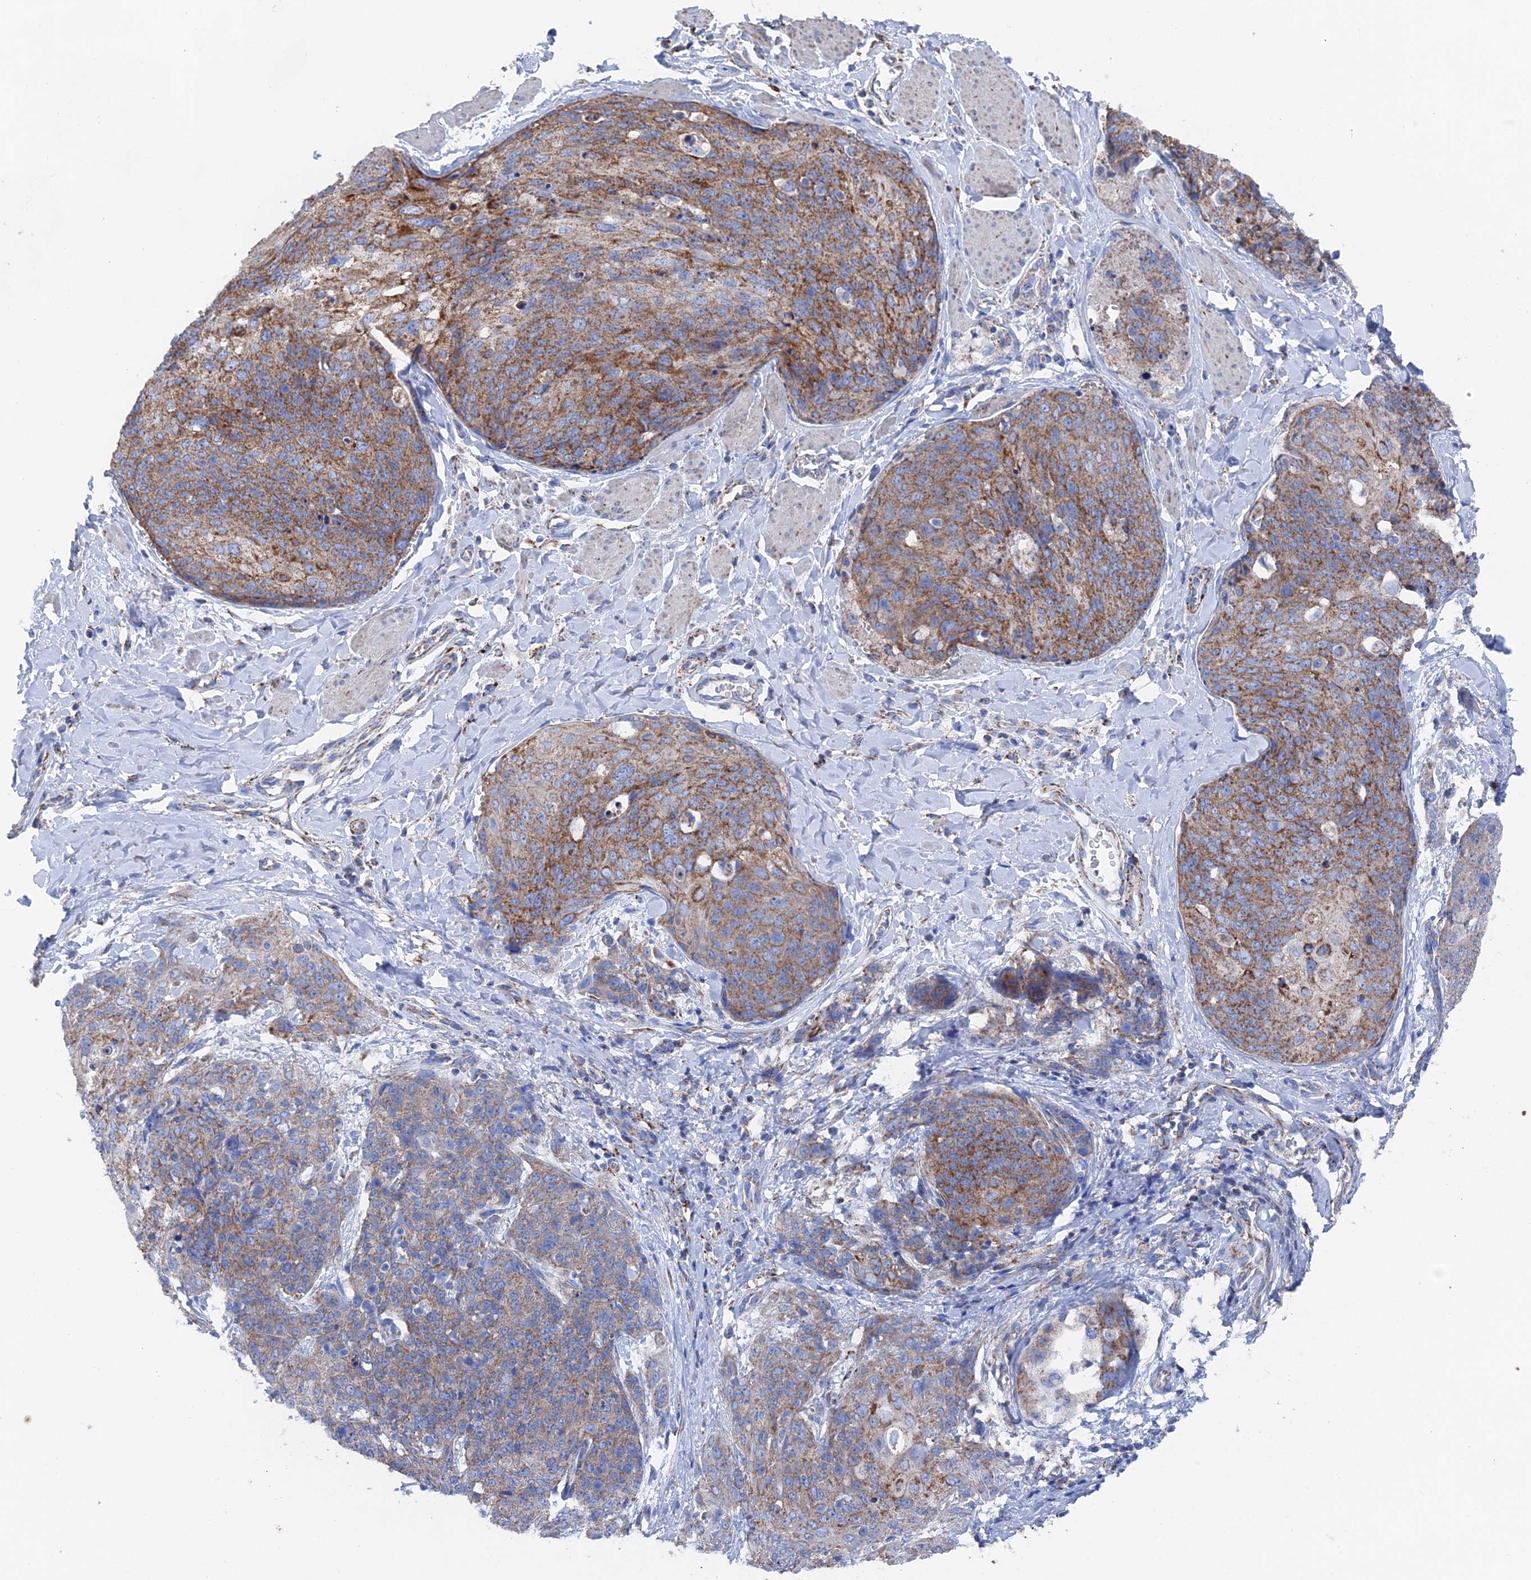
{"staining": {"intensity": "moderate", "quantity": ">75%", "location": "cytoplasmic/membranous"}, "tissue": "skin cancer", "cell_type": "Tumor cells", "image_type": "cancer", "snomed": [{"axis": "morphology", "description": "Squamous cell carcinoma, NOS"}, {"axis": "topography", "description": "Skin"}, {"axis": "topography", "description": "Vulva"}], "caption": "Immunohistochemistry (IHC) histopathology image of neoplastic tissue: squamous cell carcinoma (skin) stained using immunohistochemistry (IHC) reveals medium levels of moderate protein expression localized specifically in the cytoplasmic/membranous of tumor cells, appearing as a cytoplasmic/membranous brown color.", "gene": "IFT80", "patient": {"sex": "female", "age": 85}}